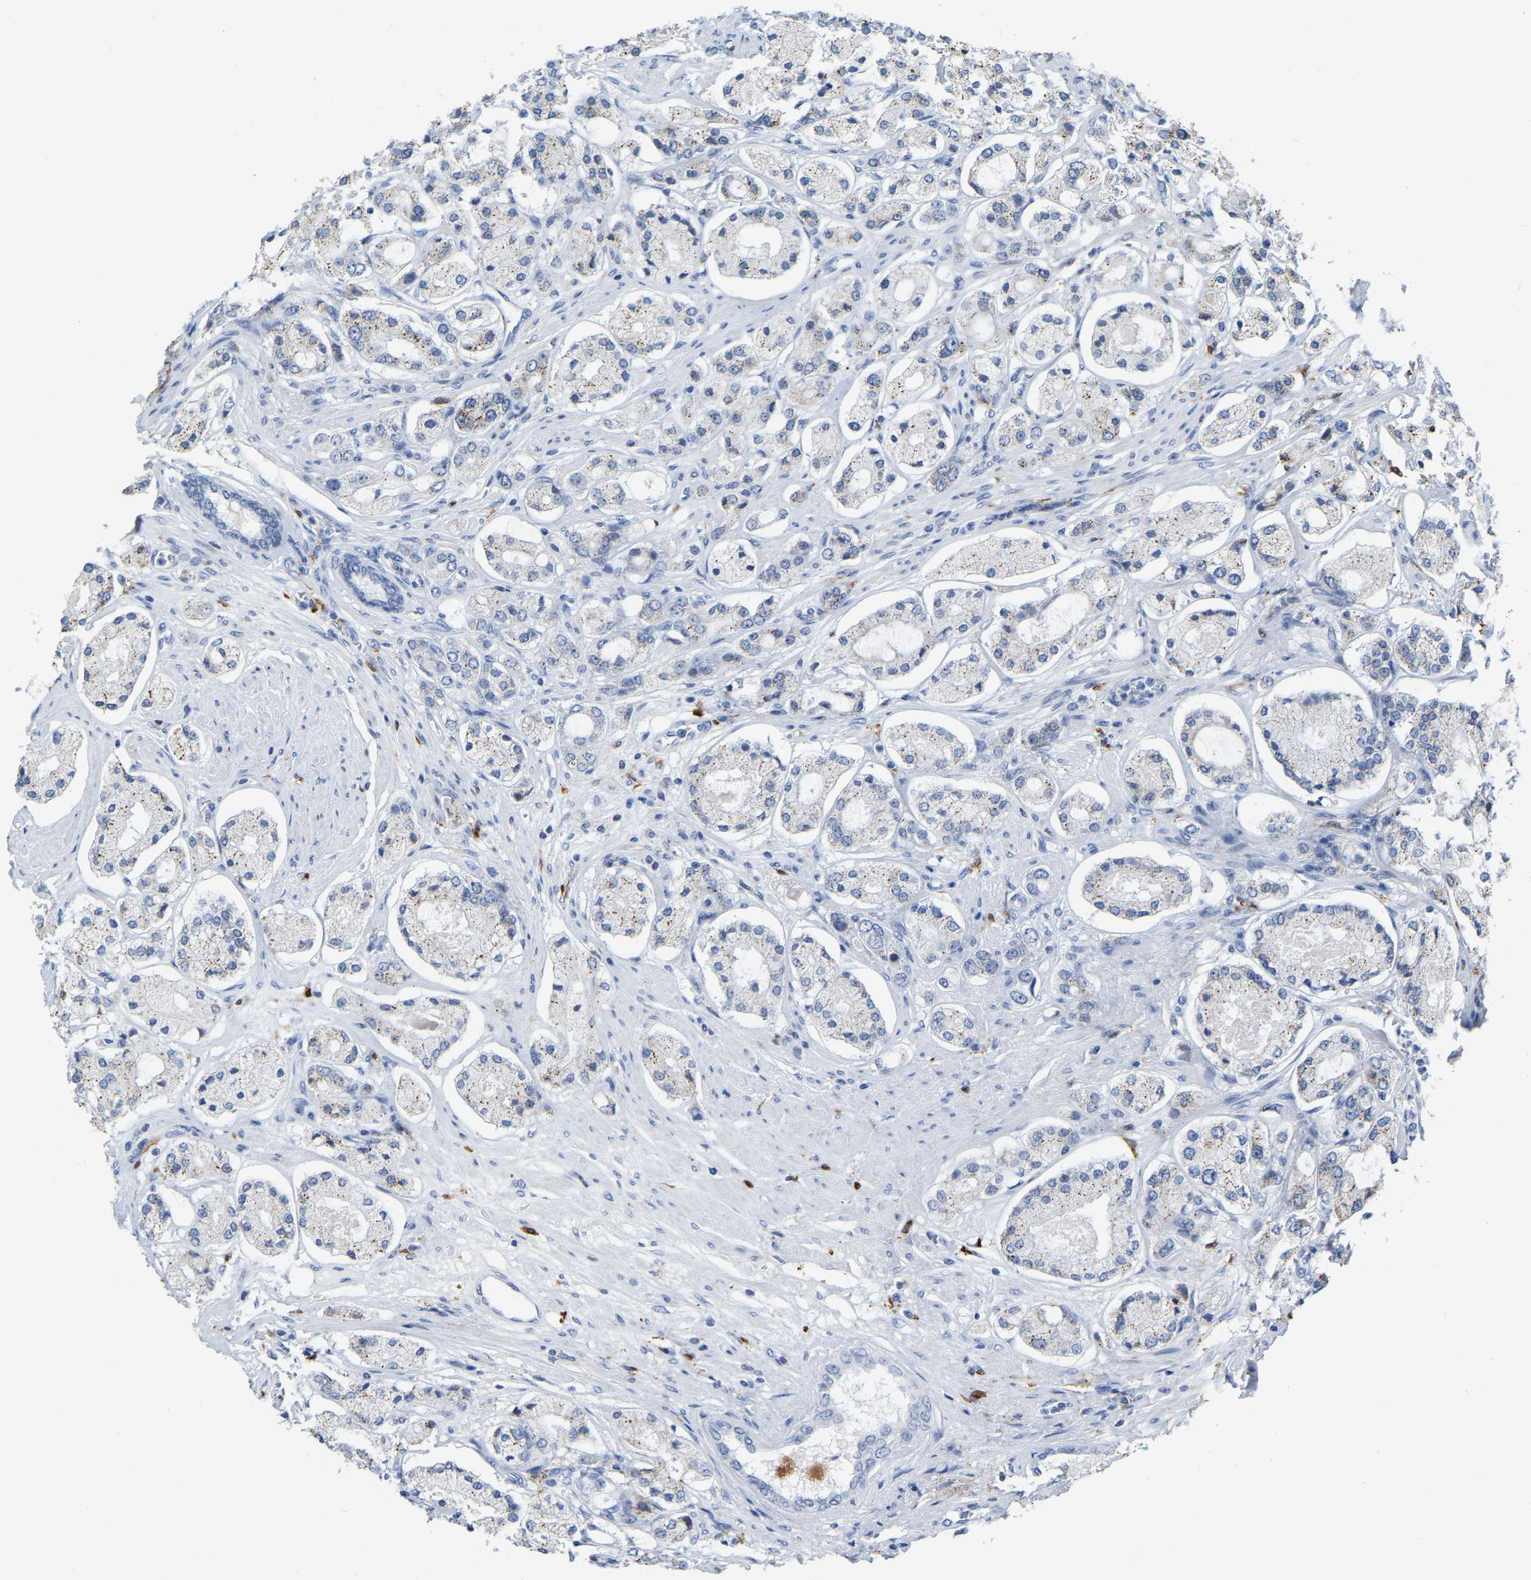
{"staining": {"intensity": "weak", "quantity": "25%-75%", "location": "cytoplasmic/membranous"}, "tissue": "prostate cancer", "cell_type": "Tumor cells", "image_type": "cancer", "snomed": [{"axis": "morphology", "description": "Adenocarcinoma, High grade"}, {"axis": "topography", "description": "Prostate"}], "caption": "Prostate cancer stained for a protein displays weak cytoplasmic/membranous positivity in tumor cells.", "gene": "ULBP2", "patient": {"sex": "male", "age": 65}}